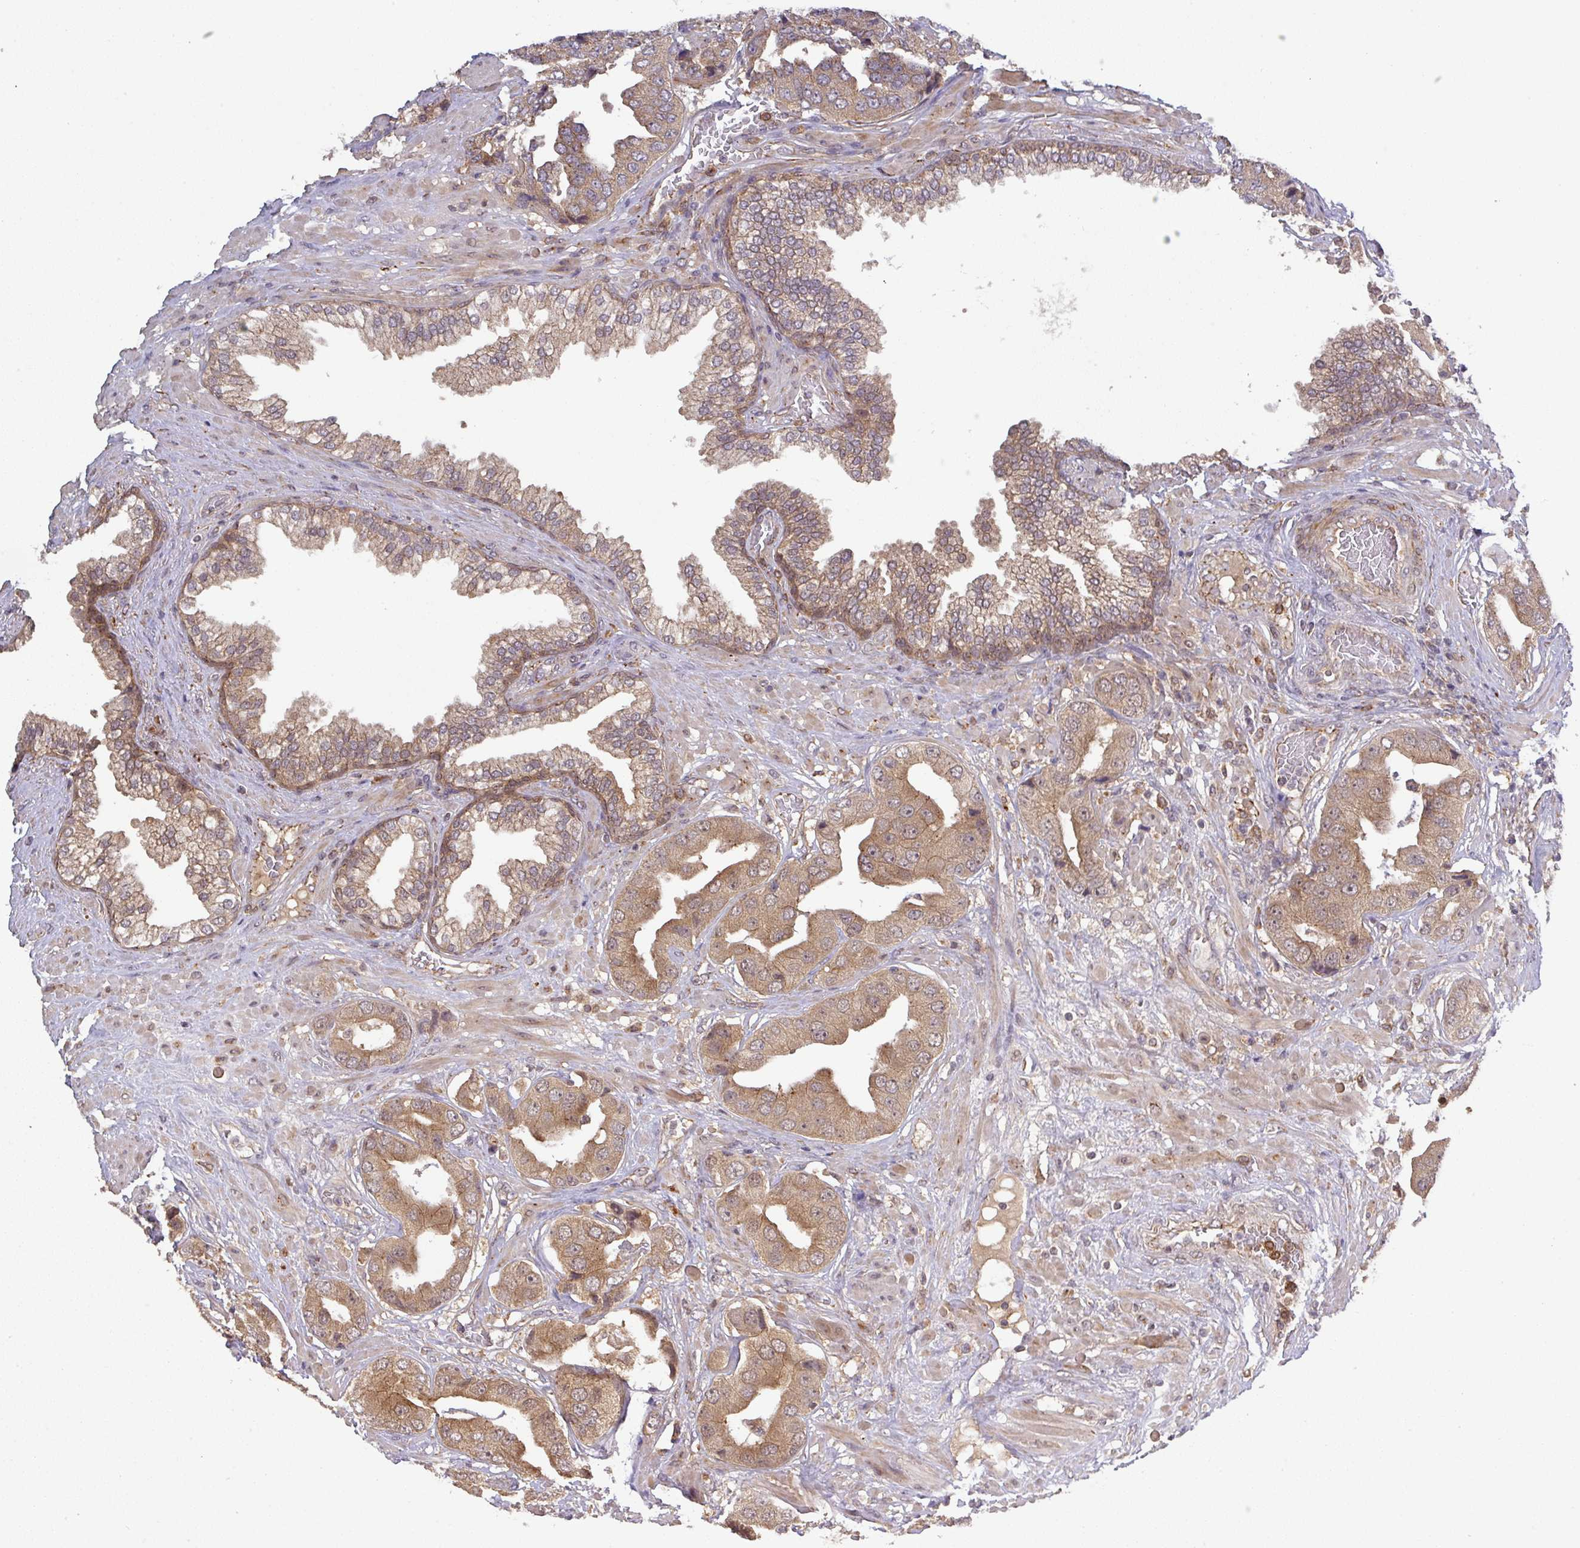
{"staining": {"intensity": "moderate", "quantity": ">75%", "location": "cytoplasmic/membranous"}, "tissue": "prostate cancer", "cell_type": "Tumor cells", "image_type": "cancer", "snomed": [{"axis": "morphology", "description": "Adenocarcinoma, High grade"}, {"axis": "topography", "description": "Prostate"}], "caption": "Tumor cells exhibit moderate cytoplasmic/membranous positivity in about >75% of cells in prostate cancer.", "gene": "CCDC121", "patient": {"sex": "male", "age": 63}}